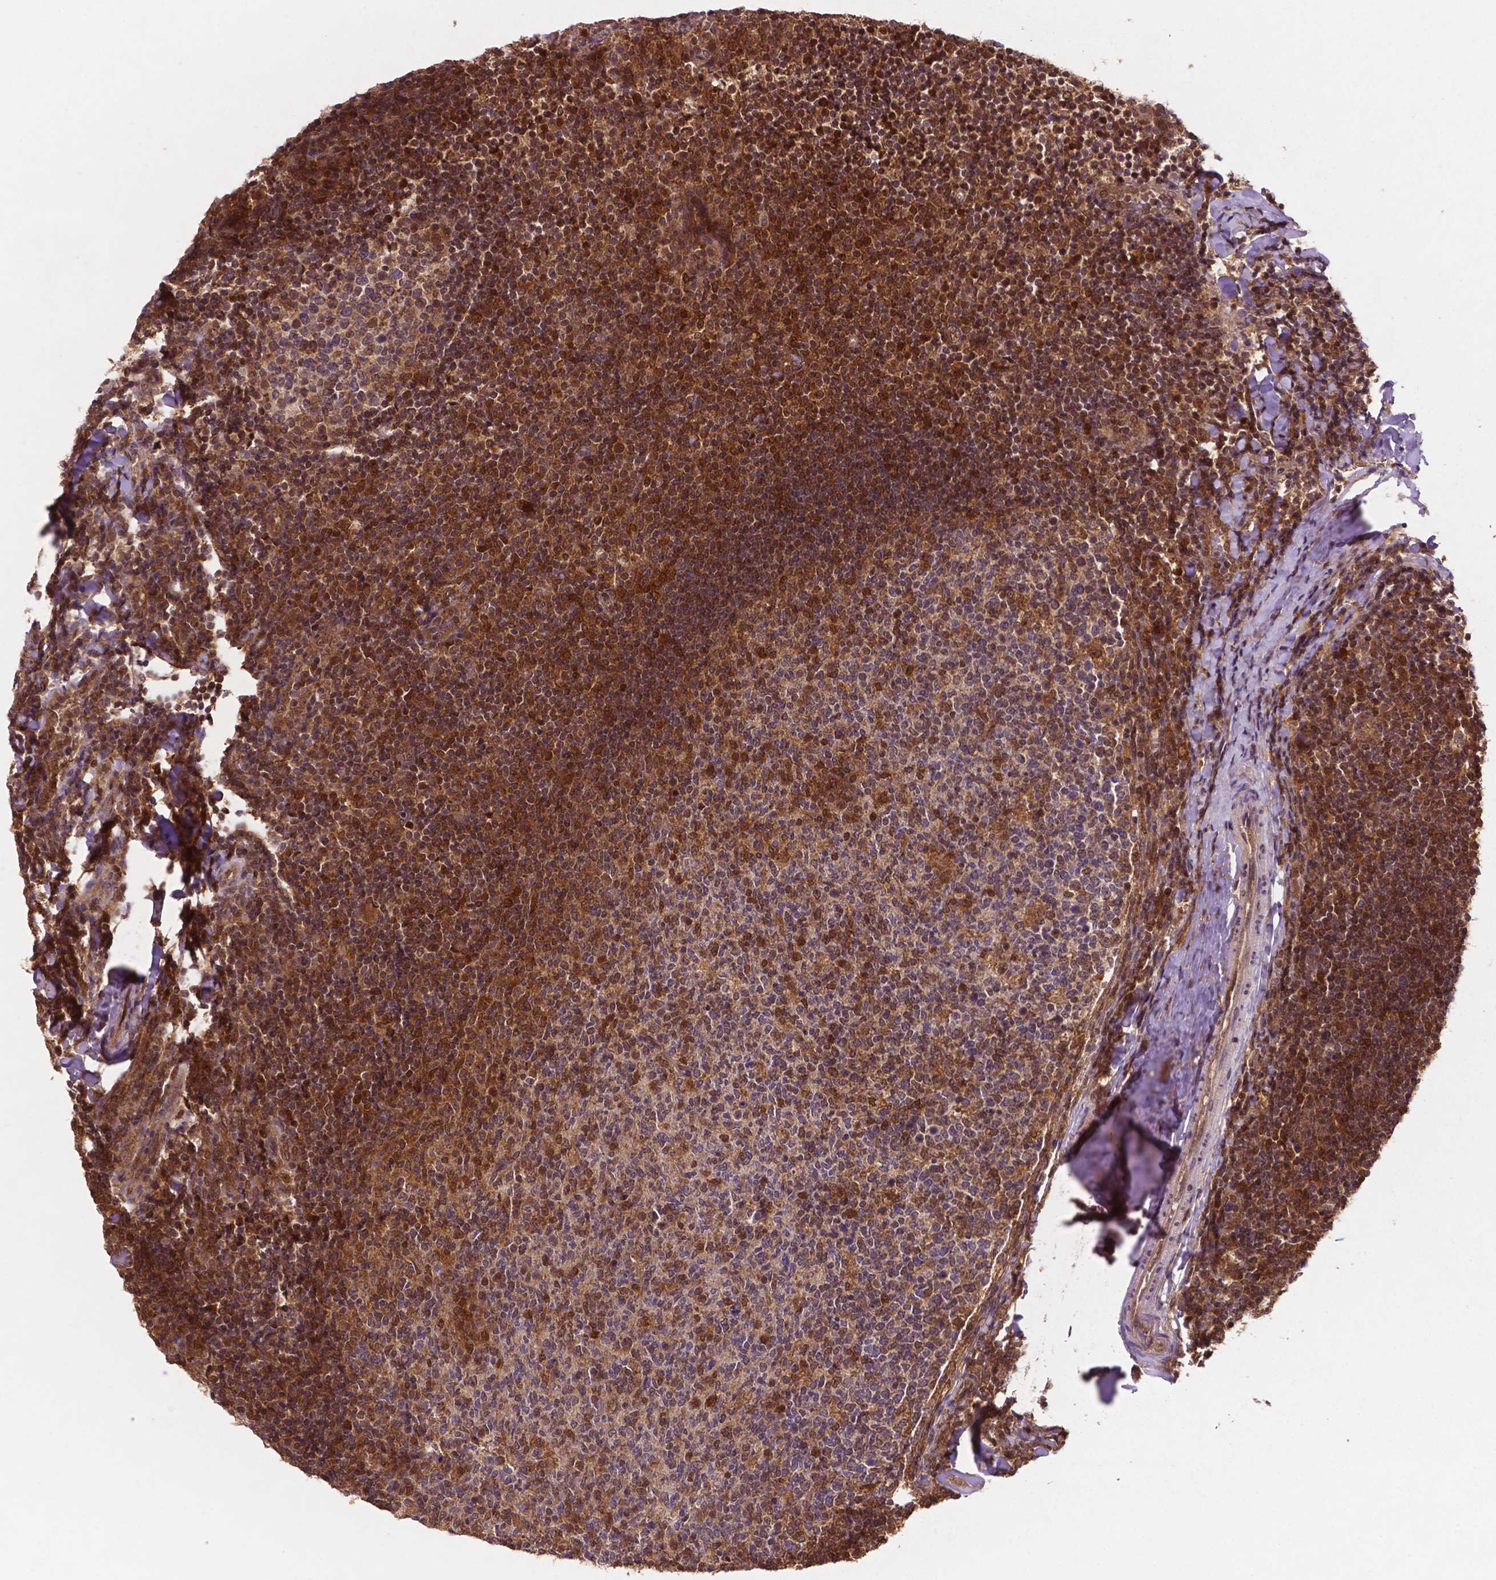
{"staining": {"intensity": "strong", "quantity": "25%-75%", "location": "cytoplasmic/membranous,nuclear"}, "tissue": "tonsil", "cell_type": "Germinal center cells", "image_type": "normal", "snomed": [{"axis": "morphology", "description": "Normal tissue, NOS"}, {"axis": "topography", "description": "Tonsil"}], "caption": "Brown immunohistochemical staining in unremarkable human tonsil shows strong cytoplasmic/membranous,nuclear positivity in about 25%-75% of germinal center cells.", "gene": "UBE2L6", "patient": {"sex": "female", "age": 10}}